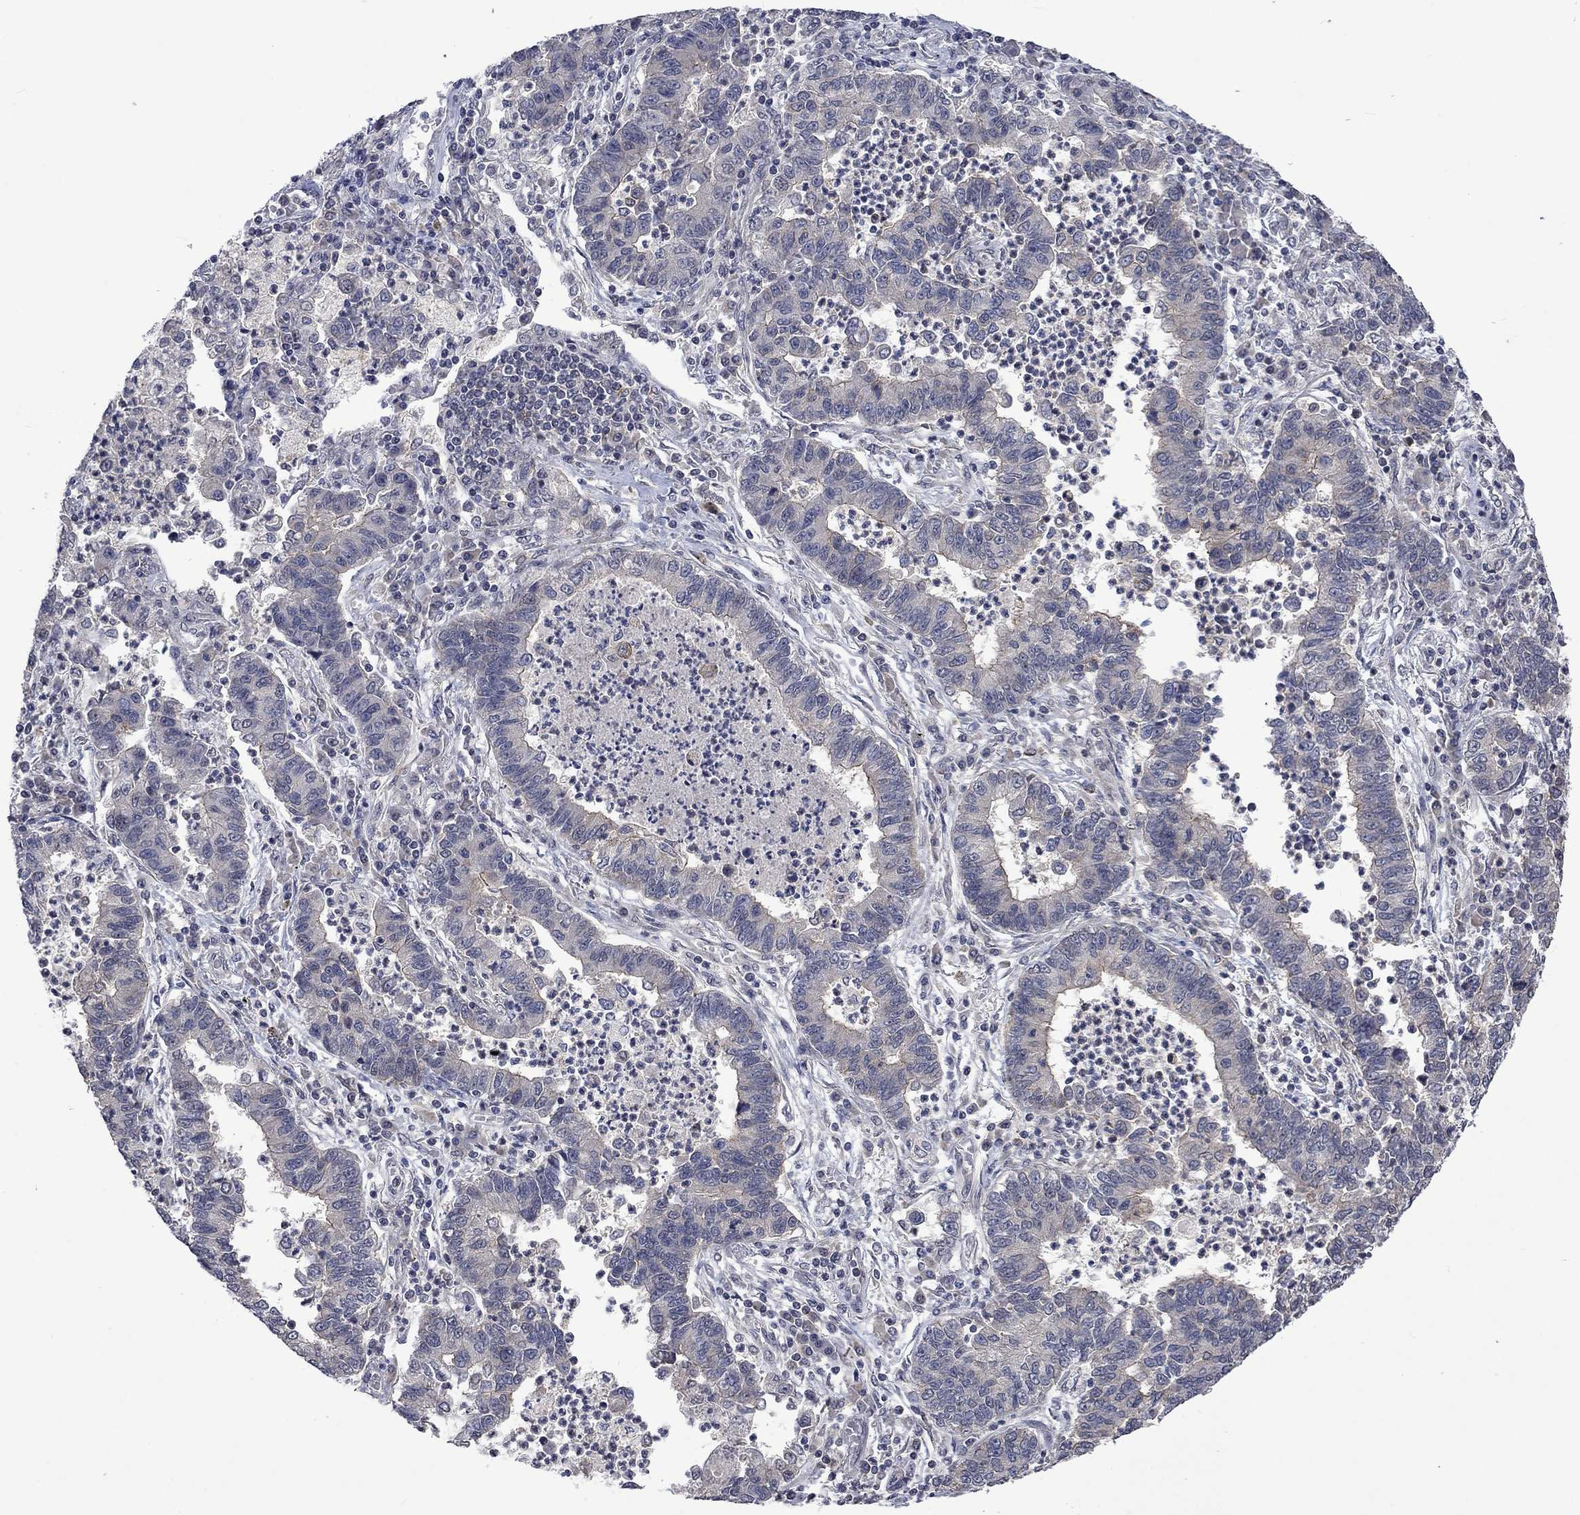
{"staining": {"intensity": "negative", "quantity": "none", "location": "none"}, "tissue": "lung cancer", "cell_type": "Tumor cells", "image_type": "cancer", "snomed": [{"axis": "morphology", "description": "Adenocarcinoma, NOS"}, {"axis": "topography", "description": "Lung"}], "caption": "The histopathology image displays no staining of tumor cells in lung cancer.", "gene": "PPP1R9A", "patient": {"sex": "female", "age": 57}}